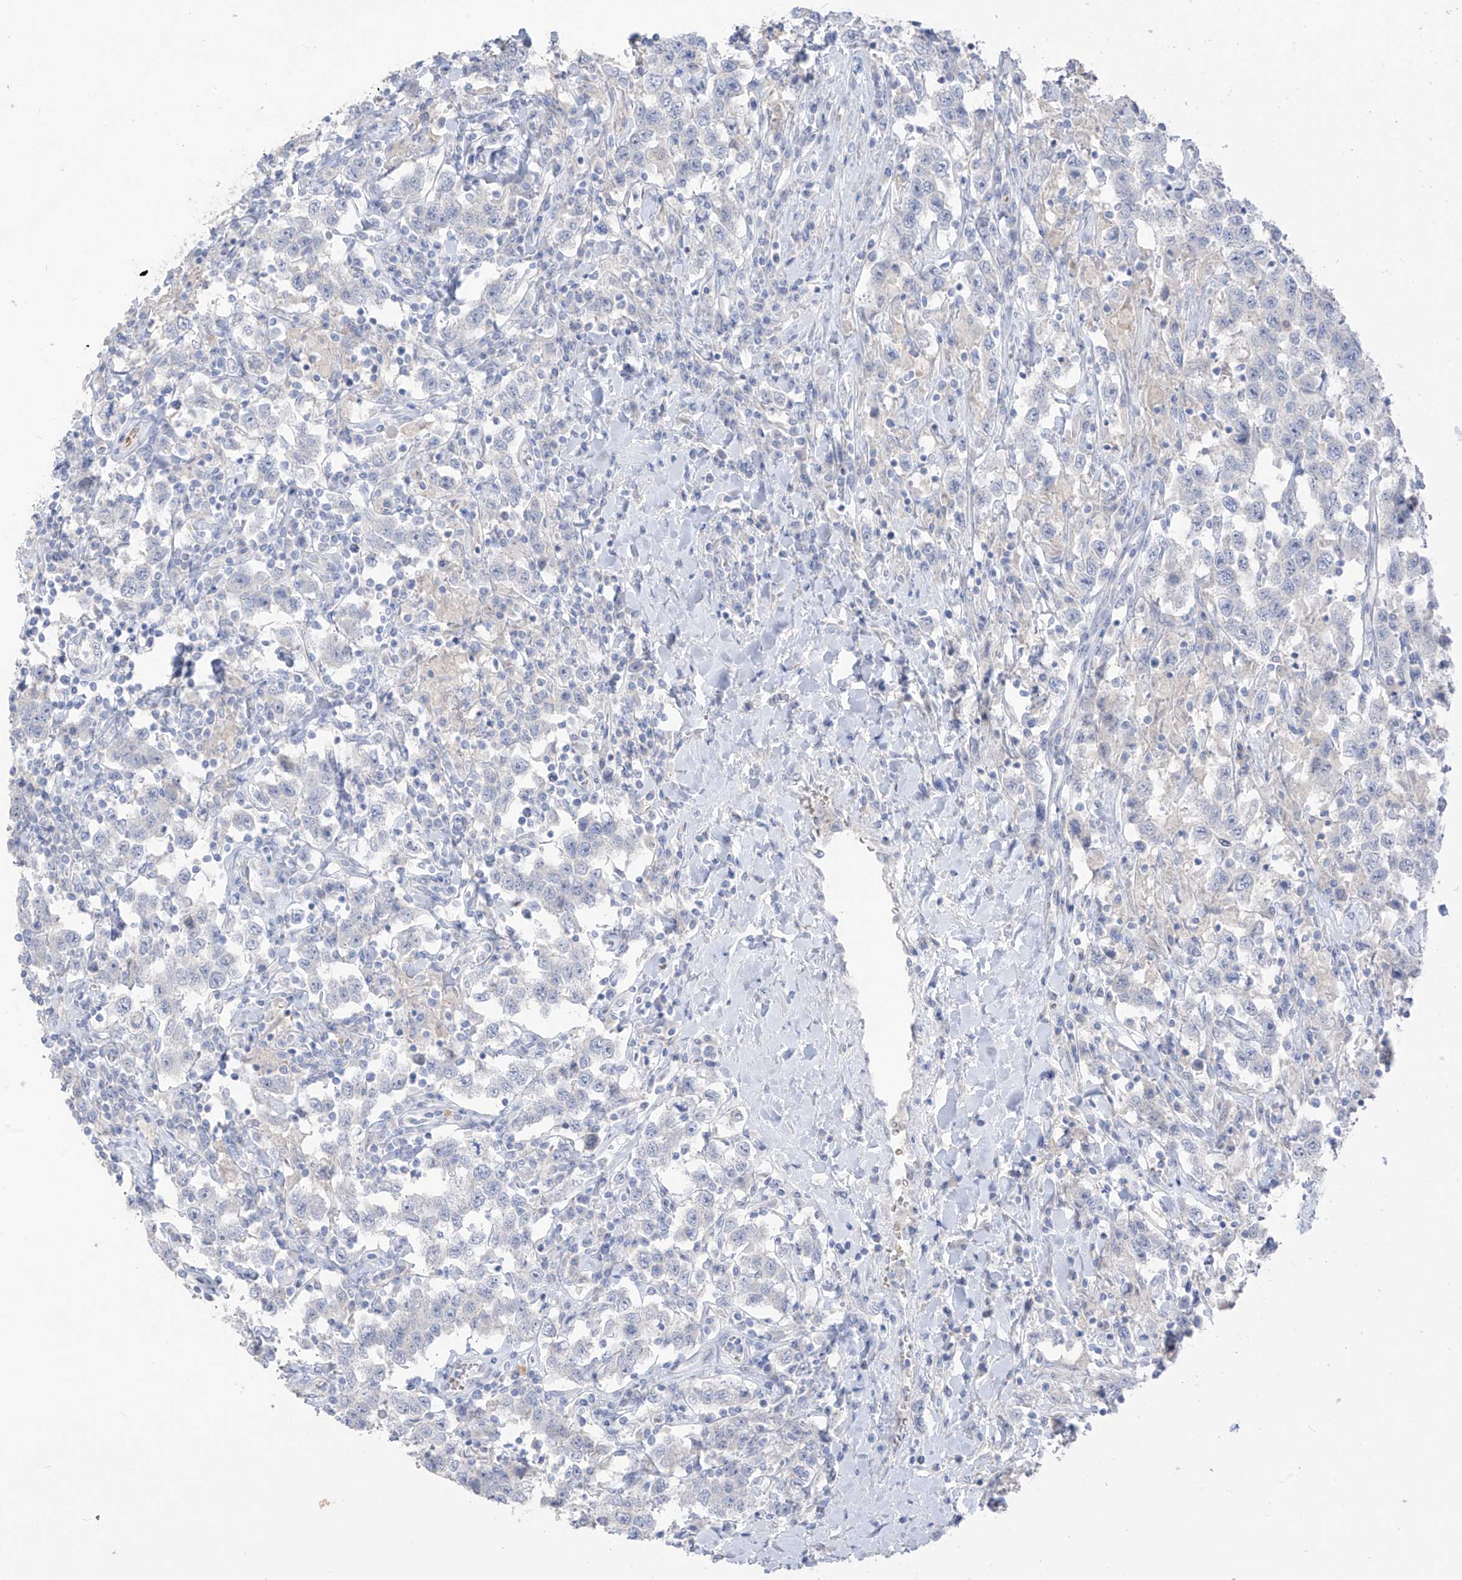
{"staining": {"intensity": "negative", "quantity": "none", "location": "none"}, "tissue": "testis cancer", "cell_type": "Tumor cells", "image_type": "cancer", "snomed": [{"axis": "morphology", "description": "Seminoma, NOS"}, {"axis": "topography", "description": "Testis"}], "caption": "This is an immunohistochemistry image of testis seminoma. There is no expression in tumor cells.", "gene": "ASPRV1", "patient": {"sex": "male", "age": 41}}